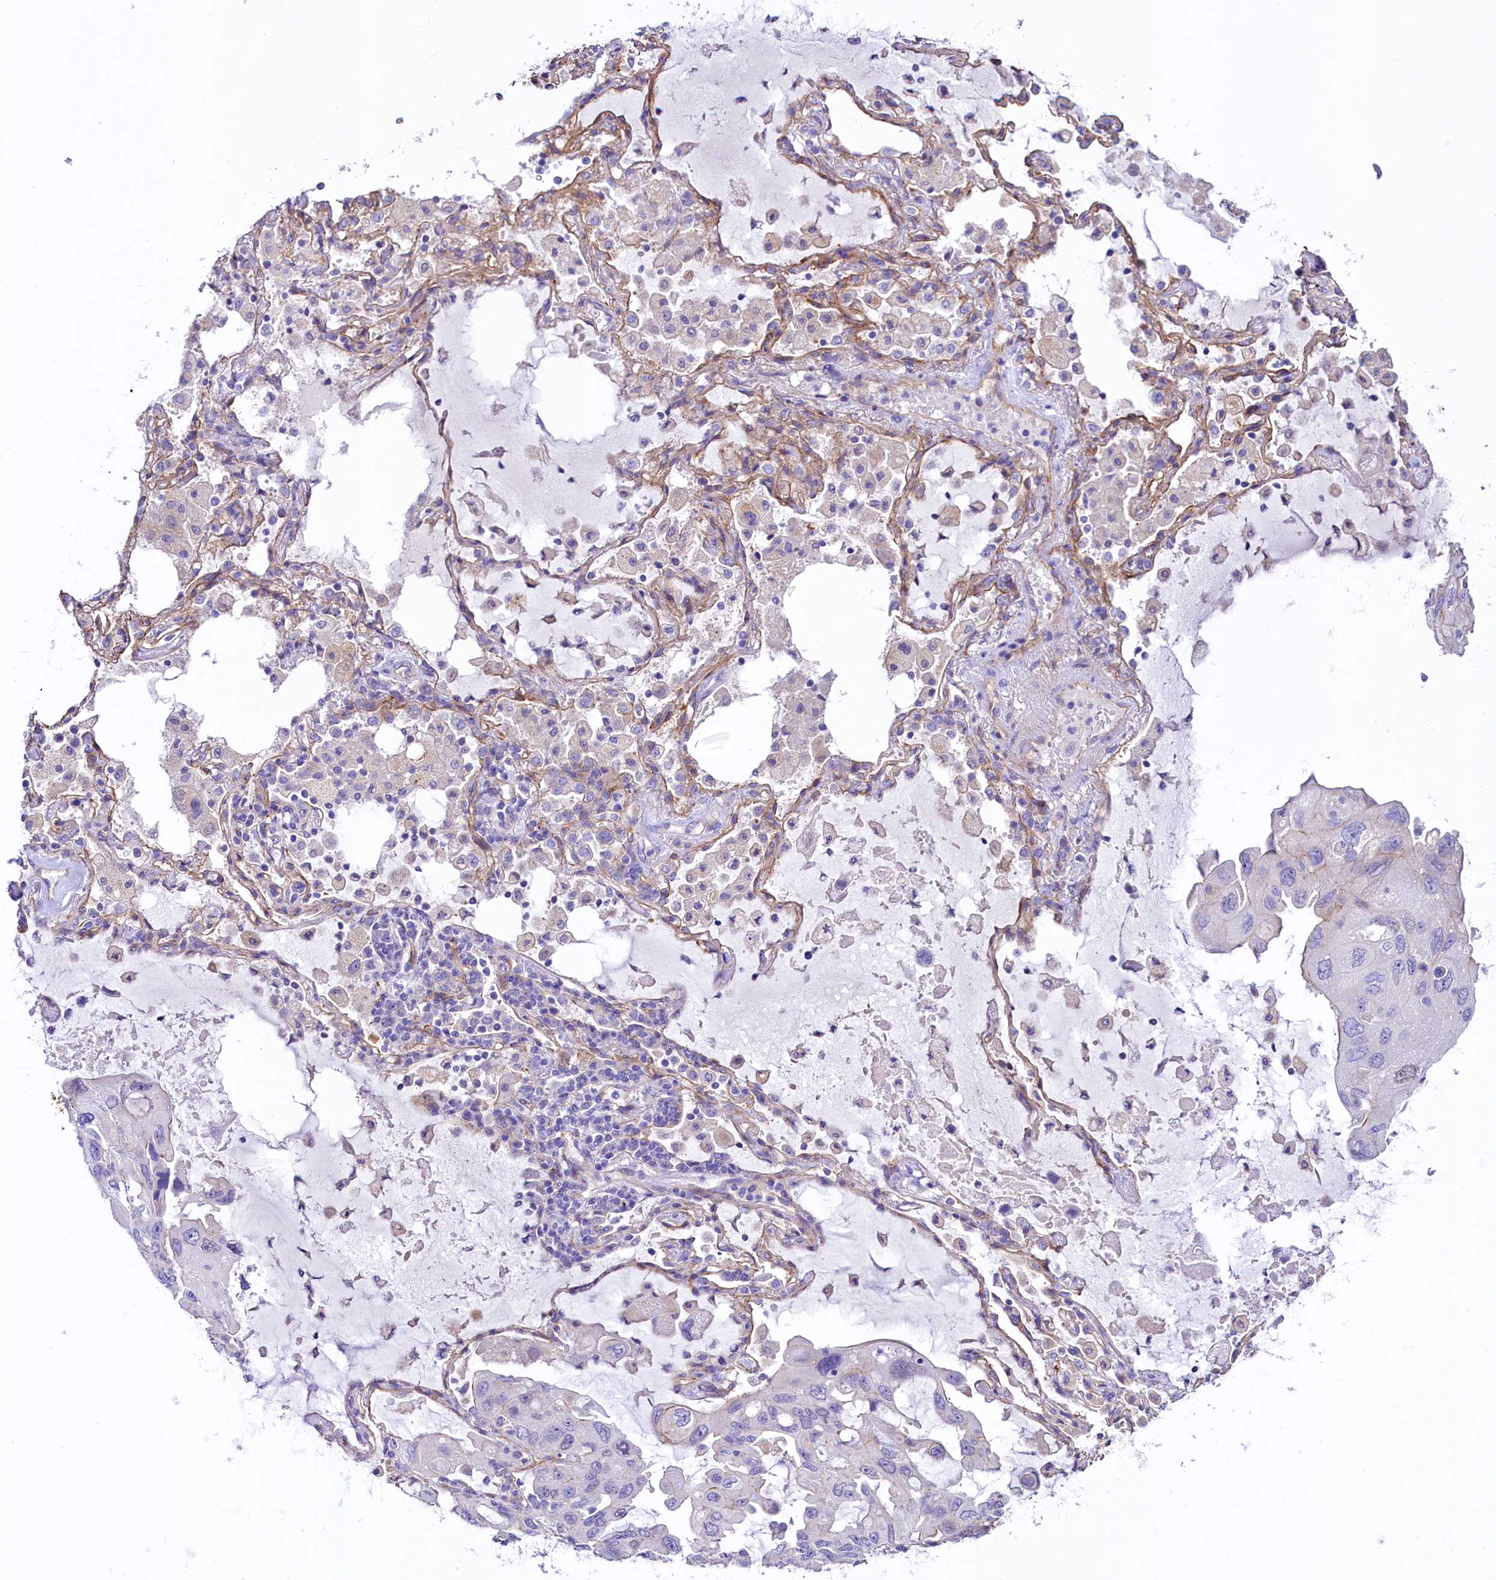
{"staining": {"intensity": "negative", "quantity": "none", "location": "none"}, "tissue": "lung cancer", "cell_type": "Tumor cells", "image_type": "cancer", "snomed": [{"axis": "morphology", "description": "Squamous cell carcinoma, NOS"}, {"axis": "topography", "description": "Lung"}], "caption": "High magnification brightfield microscopy of lung cancer stained with DAB (brown) and counterstained with hematoxylin (blue): tumor cells show no significant expression.", "gene": "SLF1", "patient": {"sex": "female", "age": 73}}